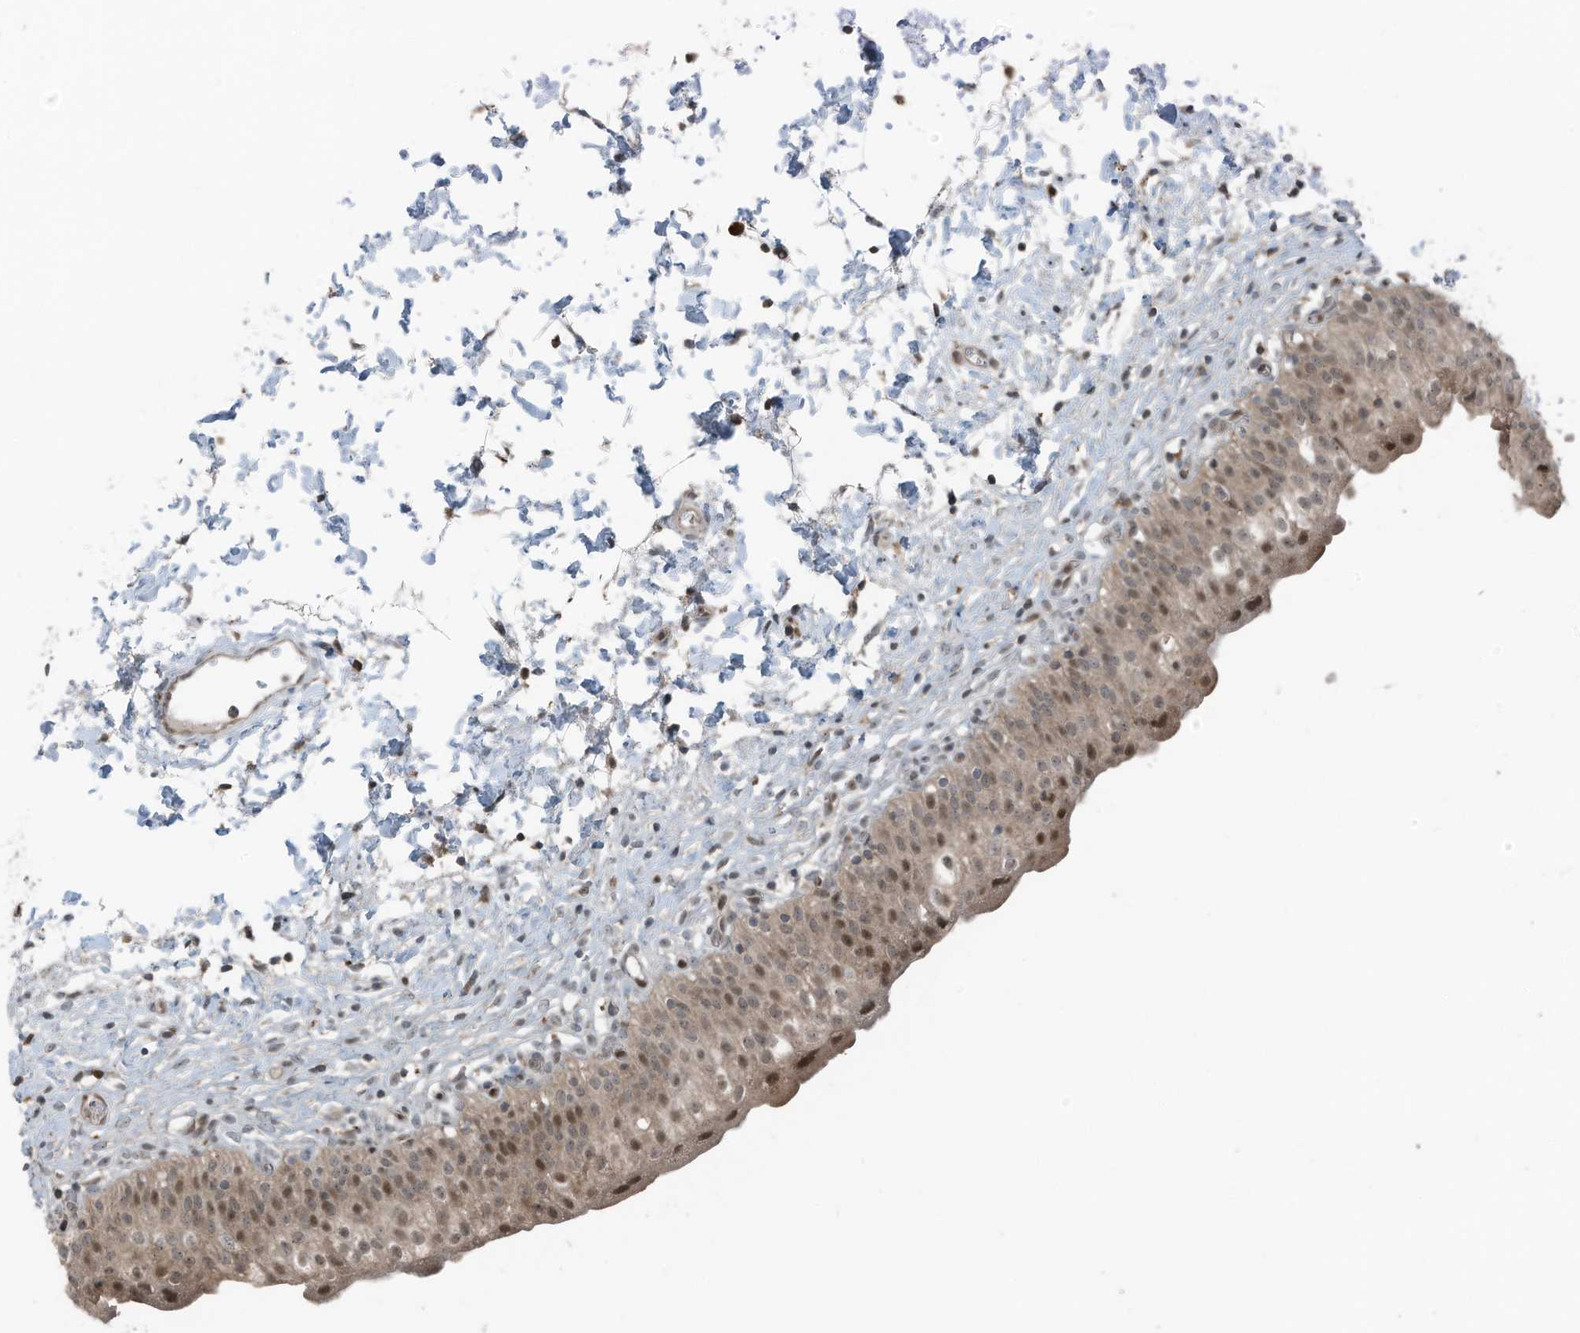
{"staining": {"intensity": "moderate", "quantity": "25%-75%", "location": "cytoplasmic/membranous,nuclear"}, "tissue": "urinary bladder", "cell_type": "Urothelial cells", "image_type": "normal", "snomed": [{"axis": "morphology", "description": "Normal tissue, NOS"}, {"axis": "topography", "description": "Urinary bladder"}], "caption": "Protein staining reveals moderate cytoplasmic/membranous,nuclear expression in approximately 25%-75% of urothelial cells in unremarkable urinary bladder. (brown staining indicates protein expression, while blue staining denotes nuclei).", "gene": "TXNDC9", "patient": {"sex": "male", "age": 55}}